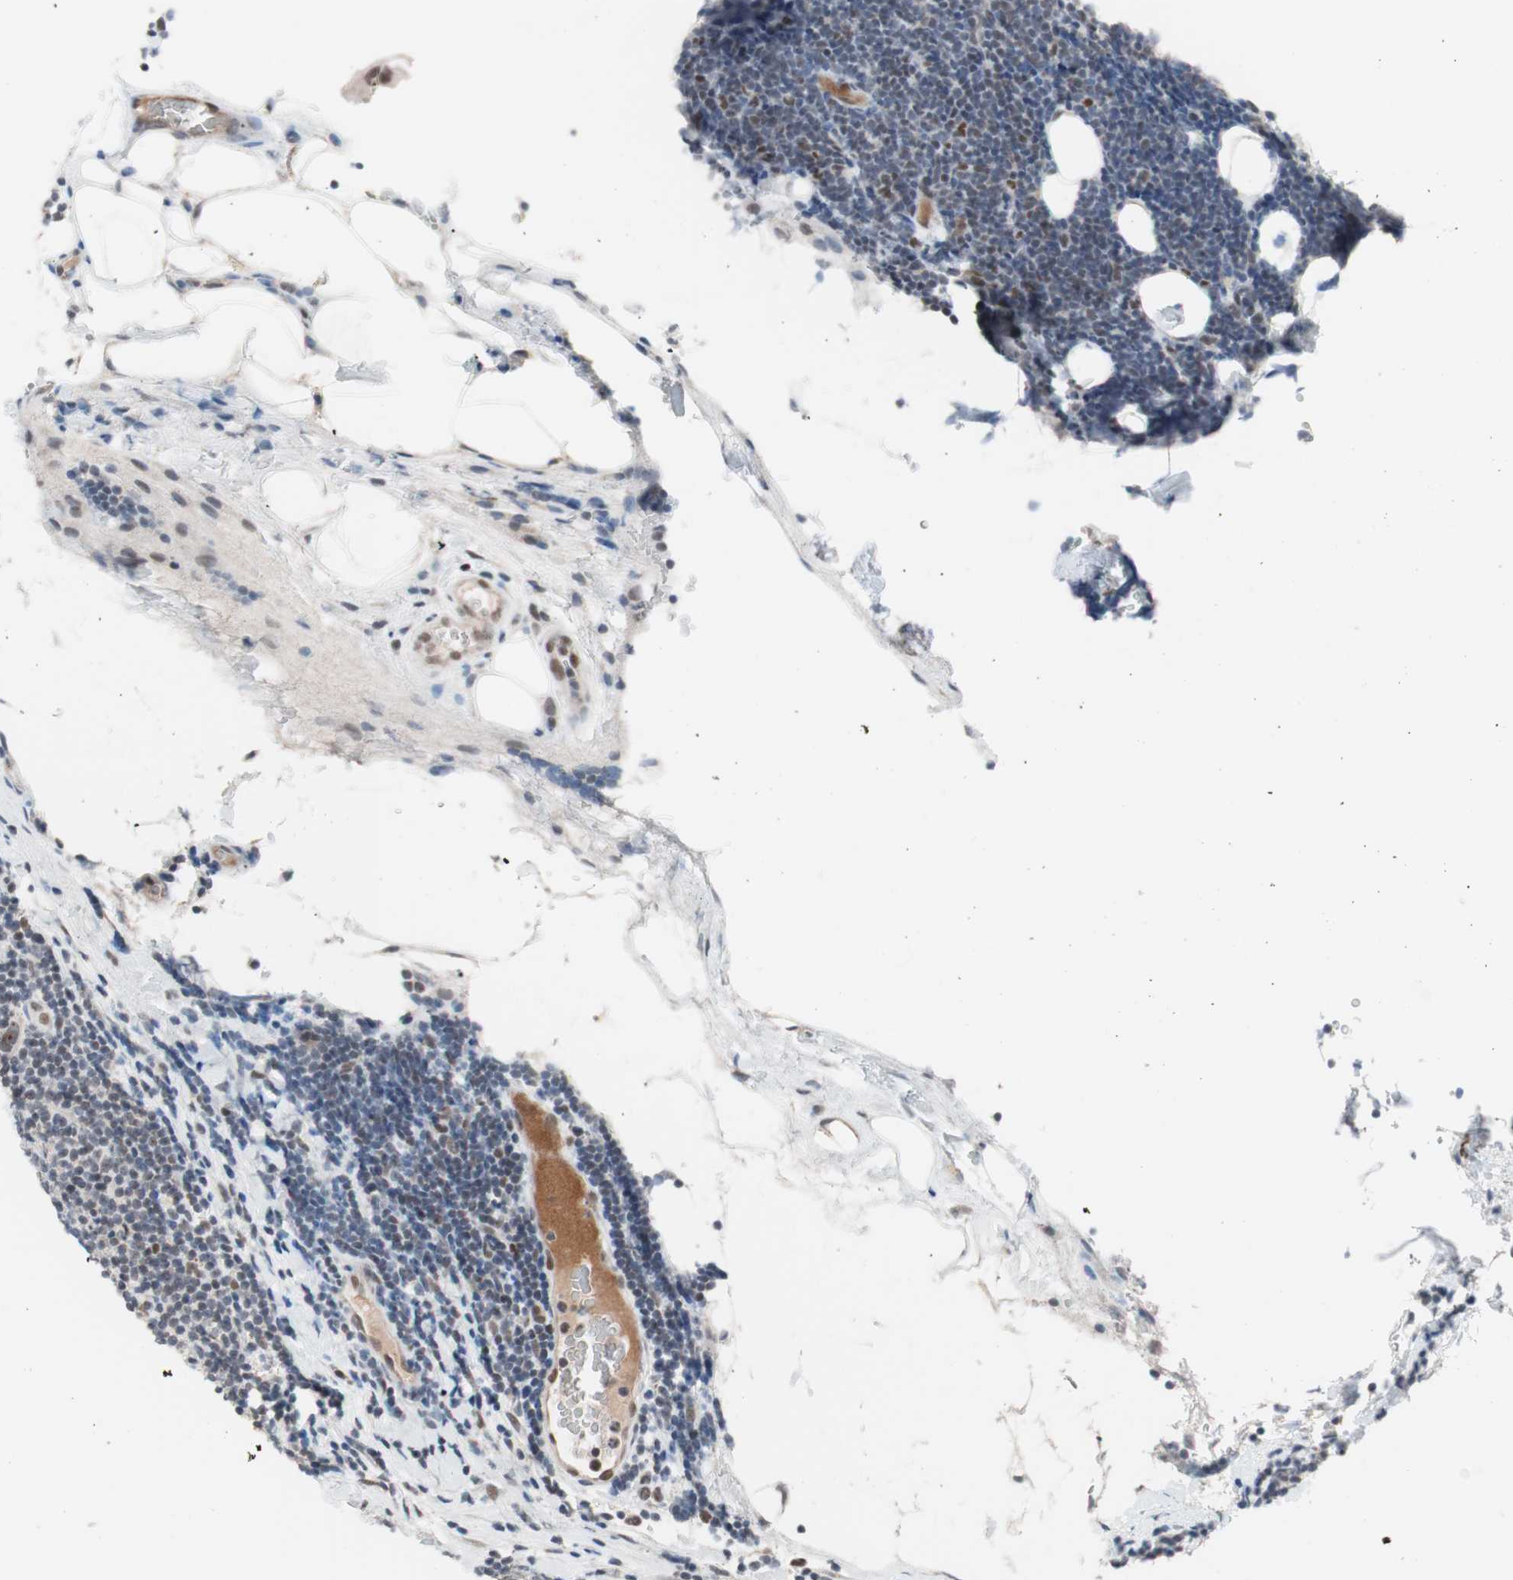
{"staining": {"intensity": "moderate", "quantity": "25%-75%", "location": "nuclear"}, "tissue": "lymphoma", "cell_type": "Tumor cells", "image_type": "cancer", "snomed": [{"axis": "morphology", "description": "Malignant lymphoma, non-Hodgkin's type, Low grade"}, {"axis": "topography", "description": "Lymph node"}], "caption": "A high-resolution micrograph shows immunohistochemistry (IHC) staining of low-grade malignant lymphoma, non-Hodgkin's type, which shows moderate nuclear staining in about 25%-75% of tumor cells. The protein of interest is shown in brown color, while the nuclei are stained blue.", "gene": "LIG3", "patient": {"sex": "male", "age": 83}}